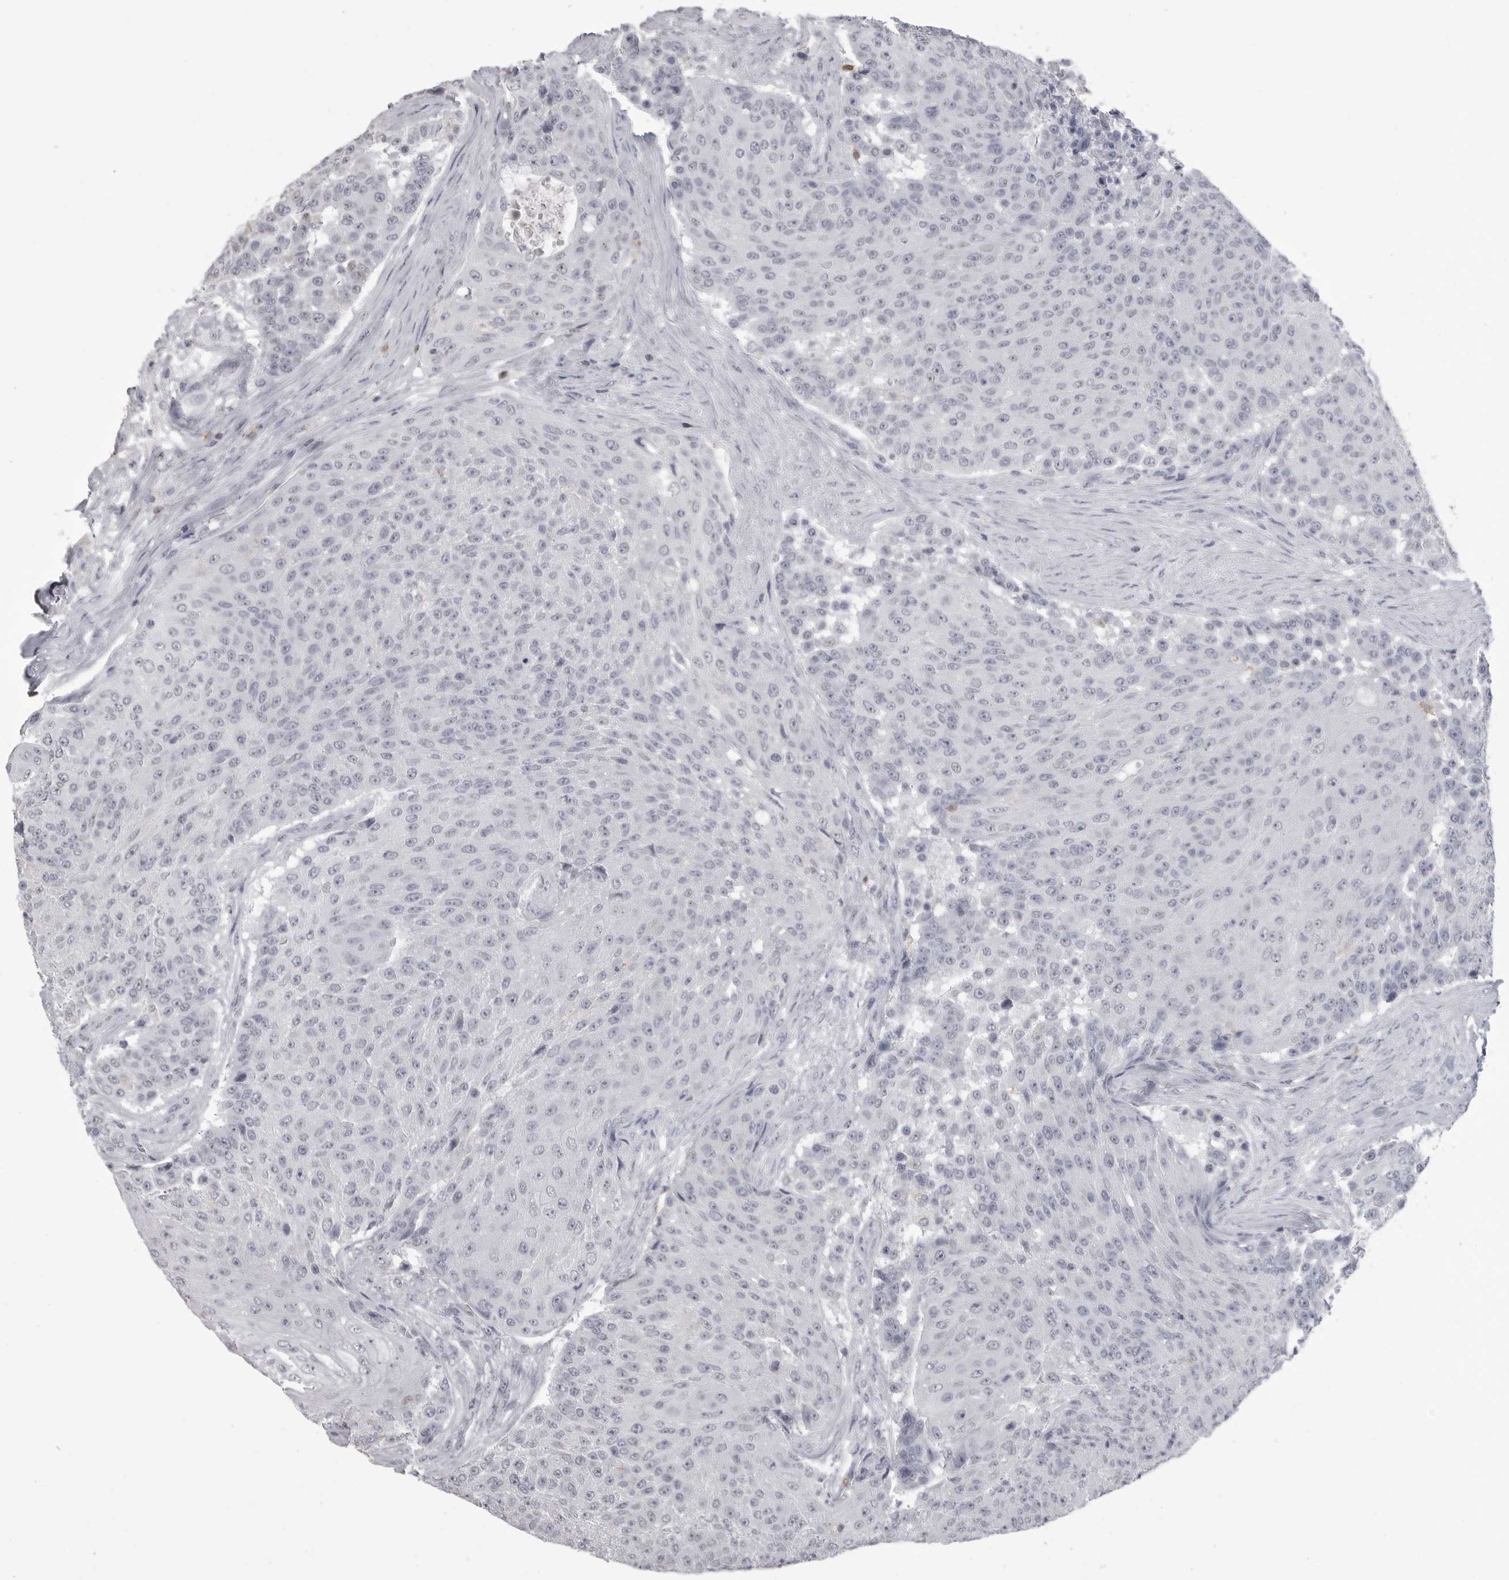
{"staining": {"intensity": "negative", "quantity": "none", "location": "none"}, "tissue": "urothelial cancer", "cell_type": "Tumor cells", "image_type": "cancer", "snomed": [{"axis": "morphology", "description": "Urothelial carcinoma, High grade"}, {"axis": "topography", "description": "Urinary bladder"}], "caption": "DAB (3,3'-diaminobenzidine) immunohistochemical staining of urothelial cancer reveals no significant expression in tumor cells.", "gene": "ITGAL", "patient": {"sex": "female", "age": 63}}